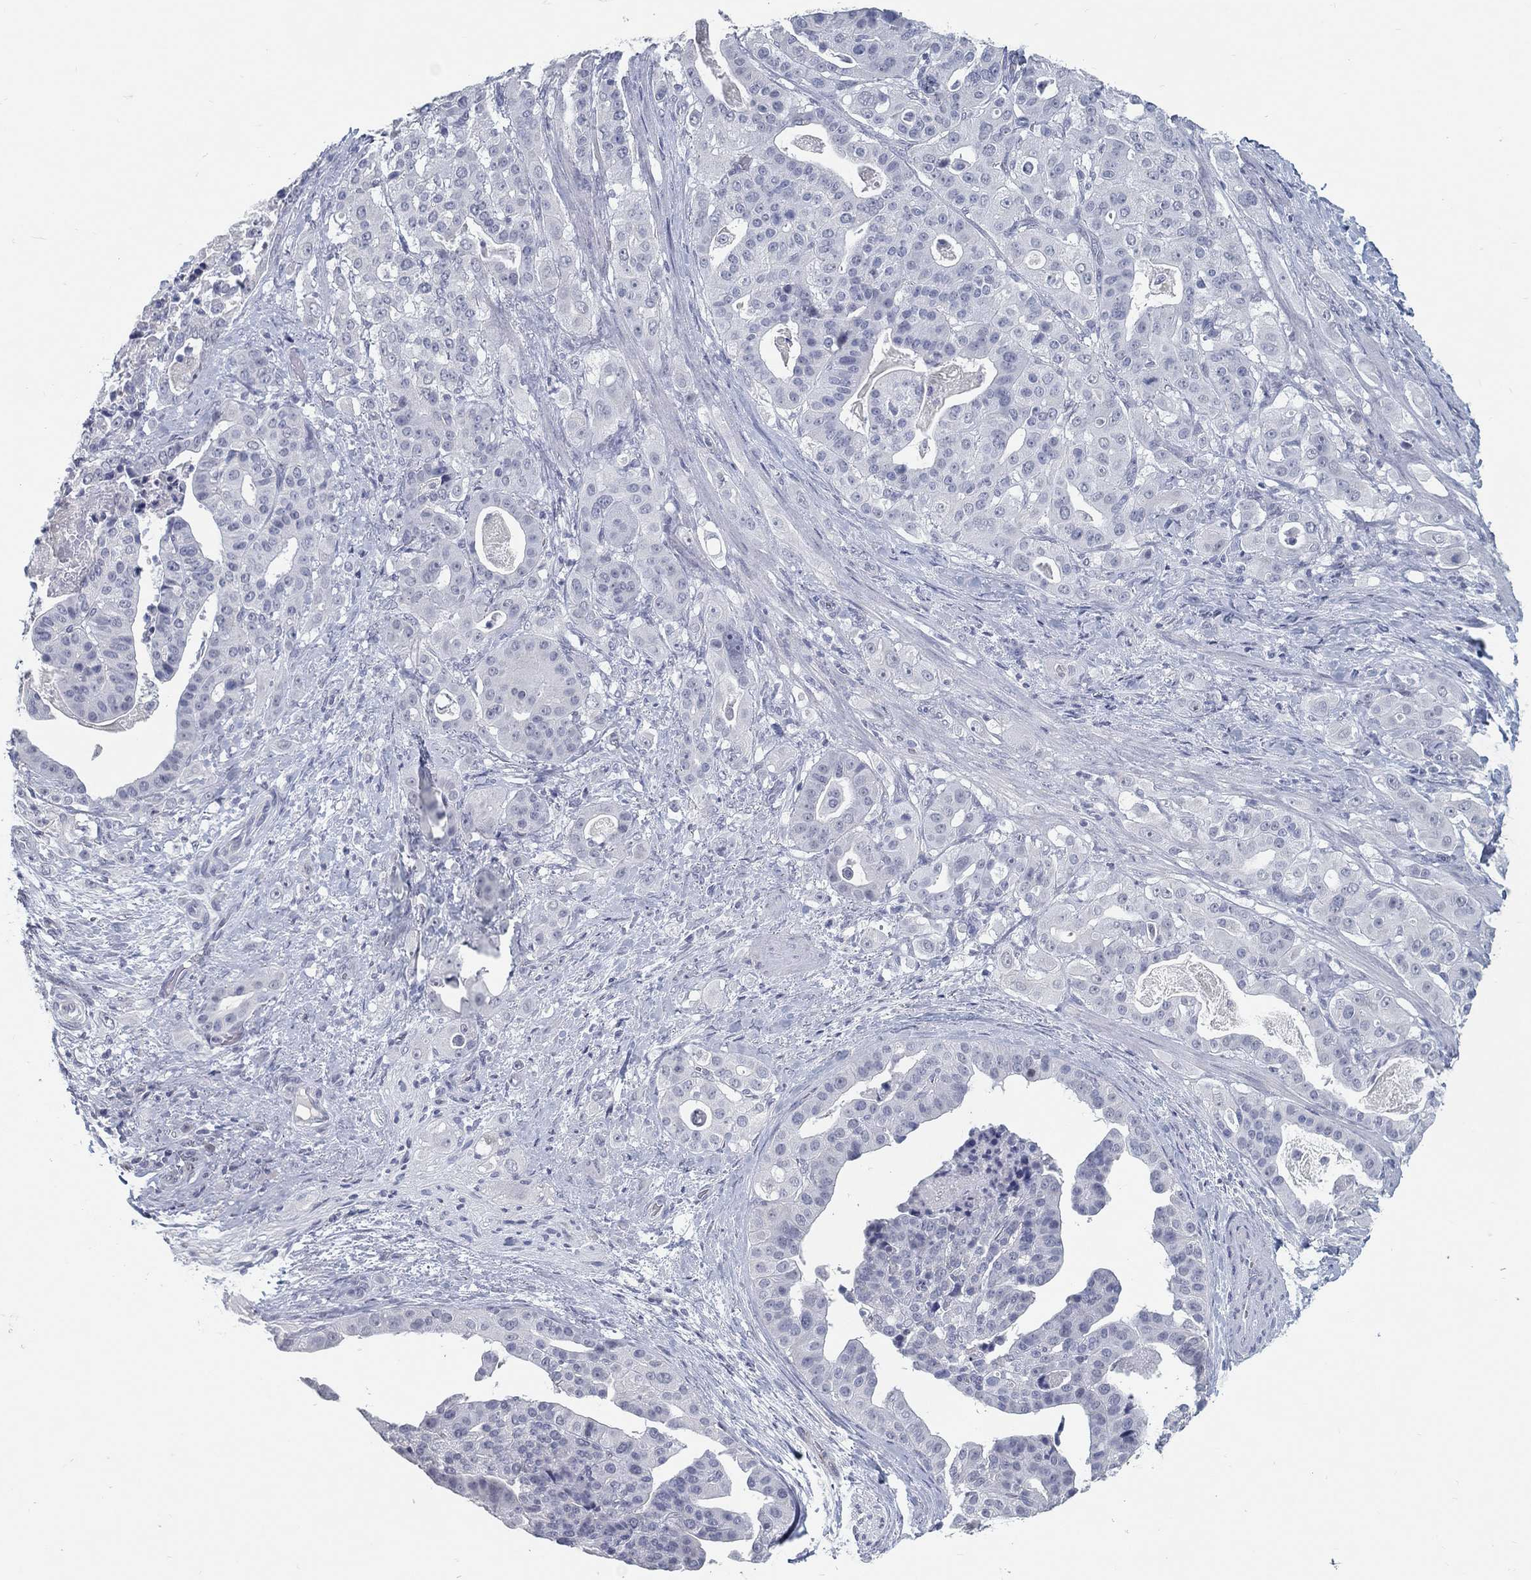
{"staining": {"intensity": "negative", "quantity": "none", "location": "none"}, "tissue": "stomach cancer", "cell_type": "Tumor cells", "image_type": "cancer", "snomed": [{"axis": "morphology", "description": "Adenocarcinoma, NOS"}, {"axis": "topography", "description": "Stomach"}], "caption": "The micrograph shows no staining of tumor cells in stomach cancer.", "gene": "ACE2", "patient": {"sex": "male", "age": 48}}